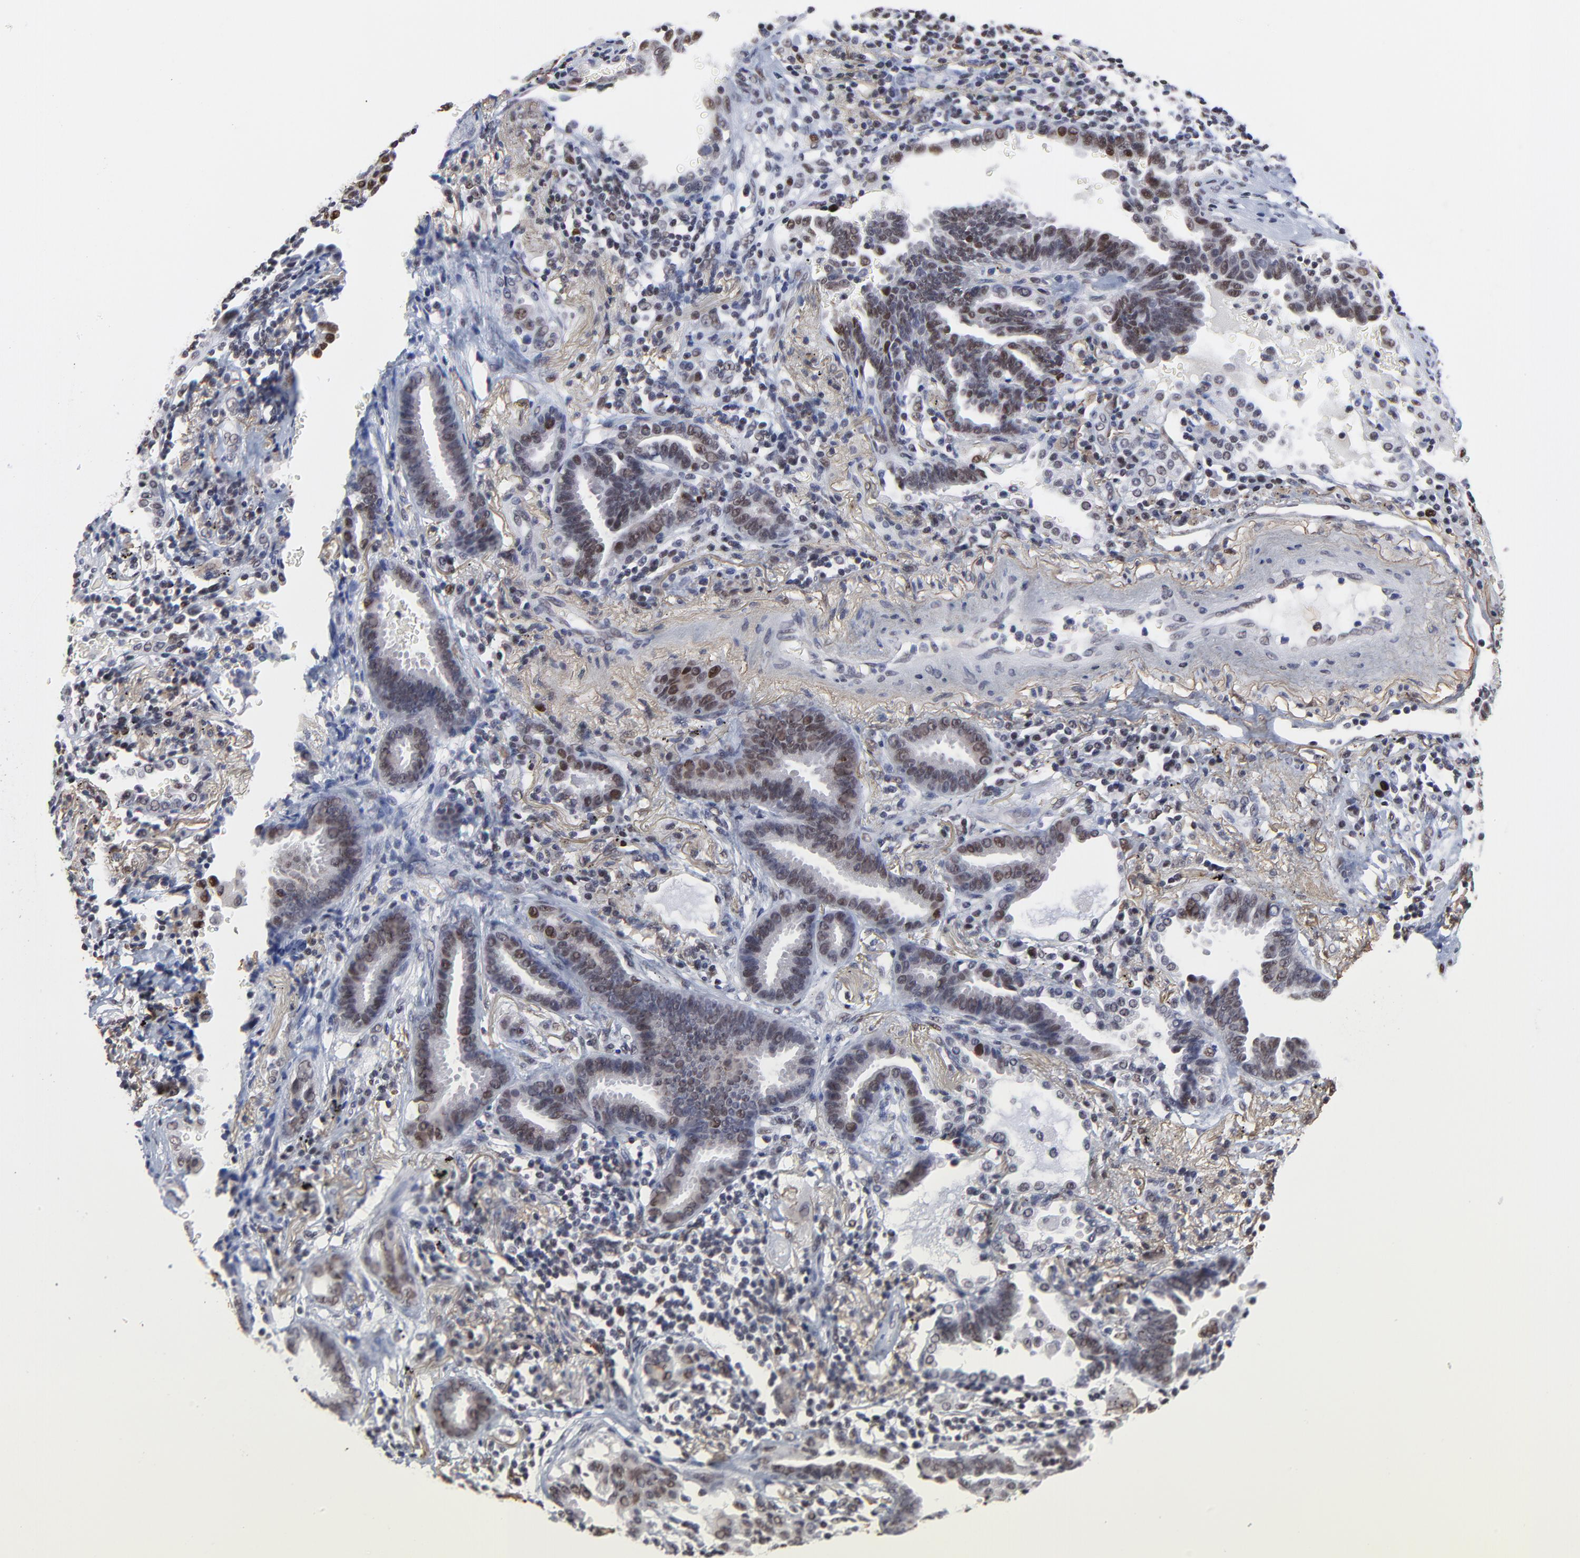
{"staining": {"intensity": "weak", "quantity": "<25%", "location": "nuclear"}, "tissue": "lung cancer", "cell_type": "Tumor cells", "image_type": "cancer", "snomed": [{"axis": "morphology", "description": "Adenocarcinoma, NOS"}, {"axis": "topography", "description": "Lung"}], "caption": "A high-resolution photomicrograph shows immunohistochemistry staining of lung adenocarcinoma, which displays no significant staining in tumor cells. The staining is performed using DAB brown chromogen with nuclei counter-stained in using hematoxylin.", "gene": "OGFOD1", "patient": {"sex": "female", "age": 64}}